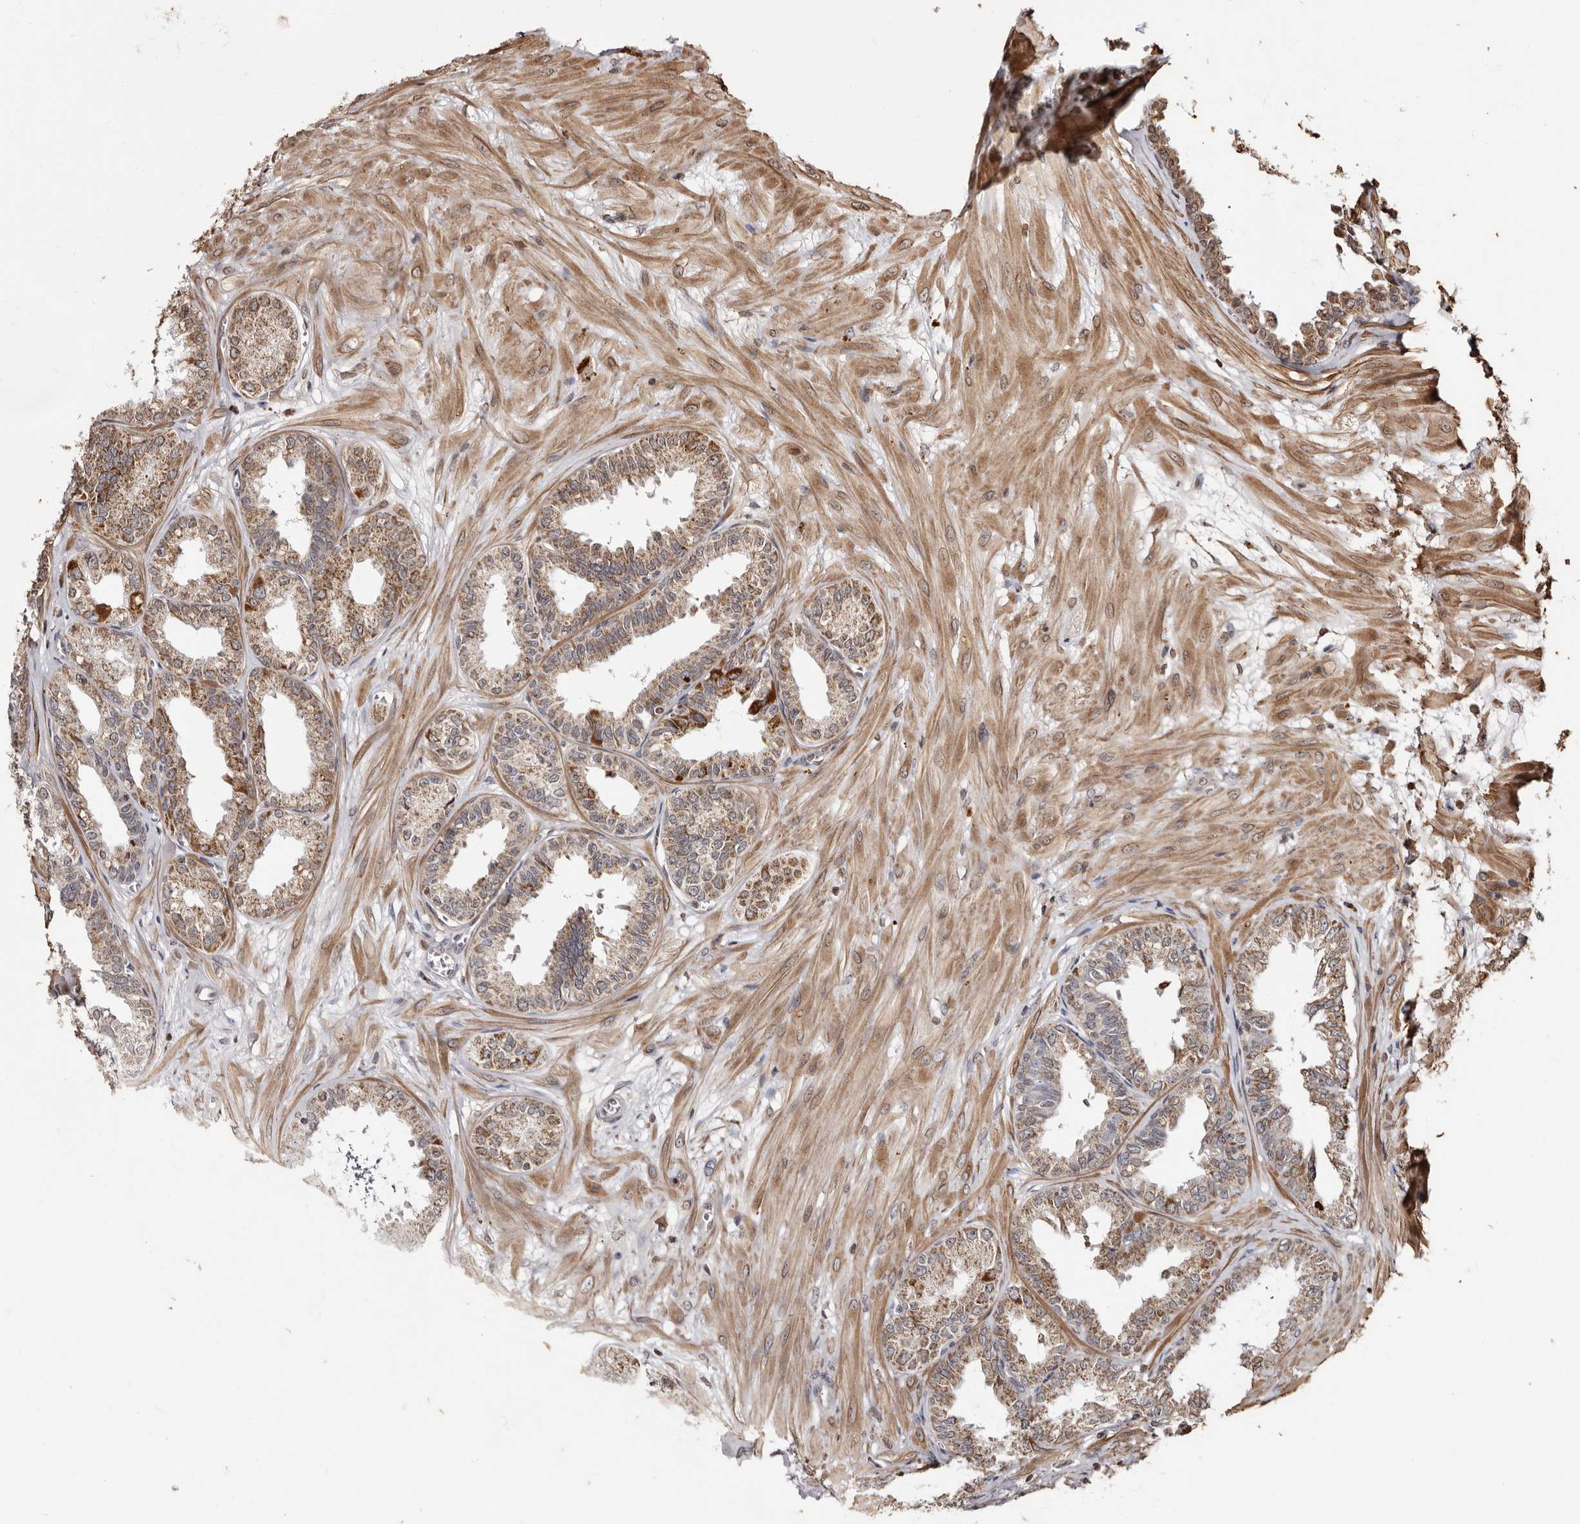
{"staining": {"intensity": "moderate", "quantity": ">75%", "location": "cytoplasmic/membranous"}, "tissue": "seminal vesicle", "cell_type": "Glandular cells", "image_type": "normal", "snomed": [{"axis": "morphology", "description": "Normal tissue, NOS"}, {"axis": "topography", "description": "Prostate"}, {"axis": "topography", "description": "Seminal veicle"}], "caption": "Seminal vesicle stained for a protein (brown) reveals moderate cytoplasmic/membranous positive staining in approximately >75% of glandular cells.", "gene": "CCDC190", "patient": {"sex": "male", "age": 51}}